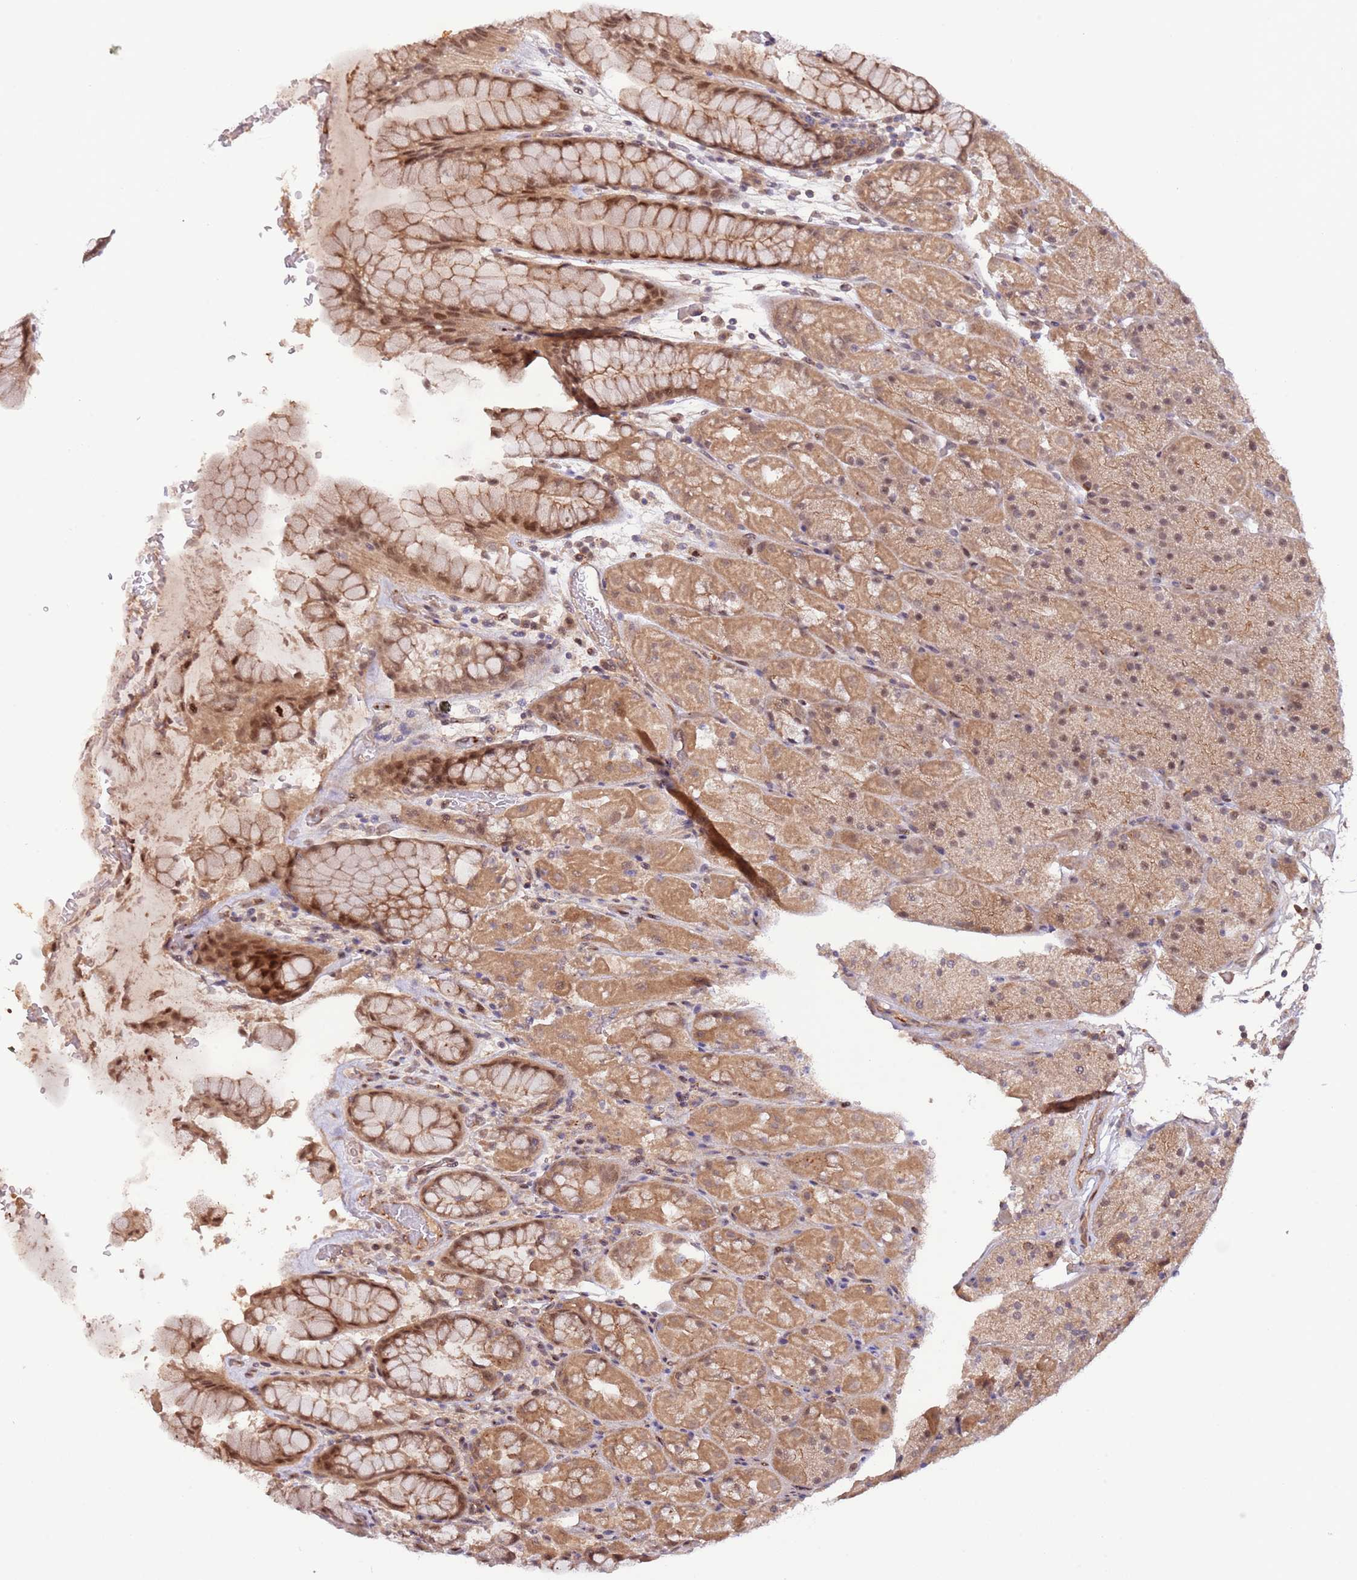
{"staining": {"intensity": "moderate", "quantity": ">75%", "location": "cytoplasmic/membranous,nuclear"}, "tissue": "stomach", "cell_type": "Glandular cells", "image_type": "normal", "snomed": [{"axis": "morphology", "description": "Normal tissue, NOS"}, {"axis": "topography", "description": "Stomach, upper"}, {"axis": "topography", "description": "Stomach, lower"}], "caption": "Stomach stained with immunohistochemistry shows moderate cytoplasmic/membranous,nuclear expression in about >75% of glandular cells. The protein of interest is shown in brown color, while the nuclei are stained blue.", "gene": "PRR16", "patient": {"sex": "male", "age": 67}}